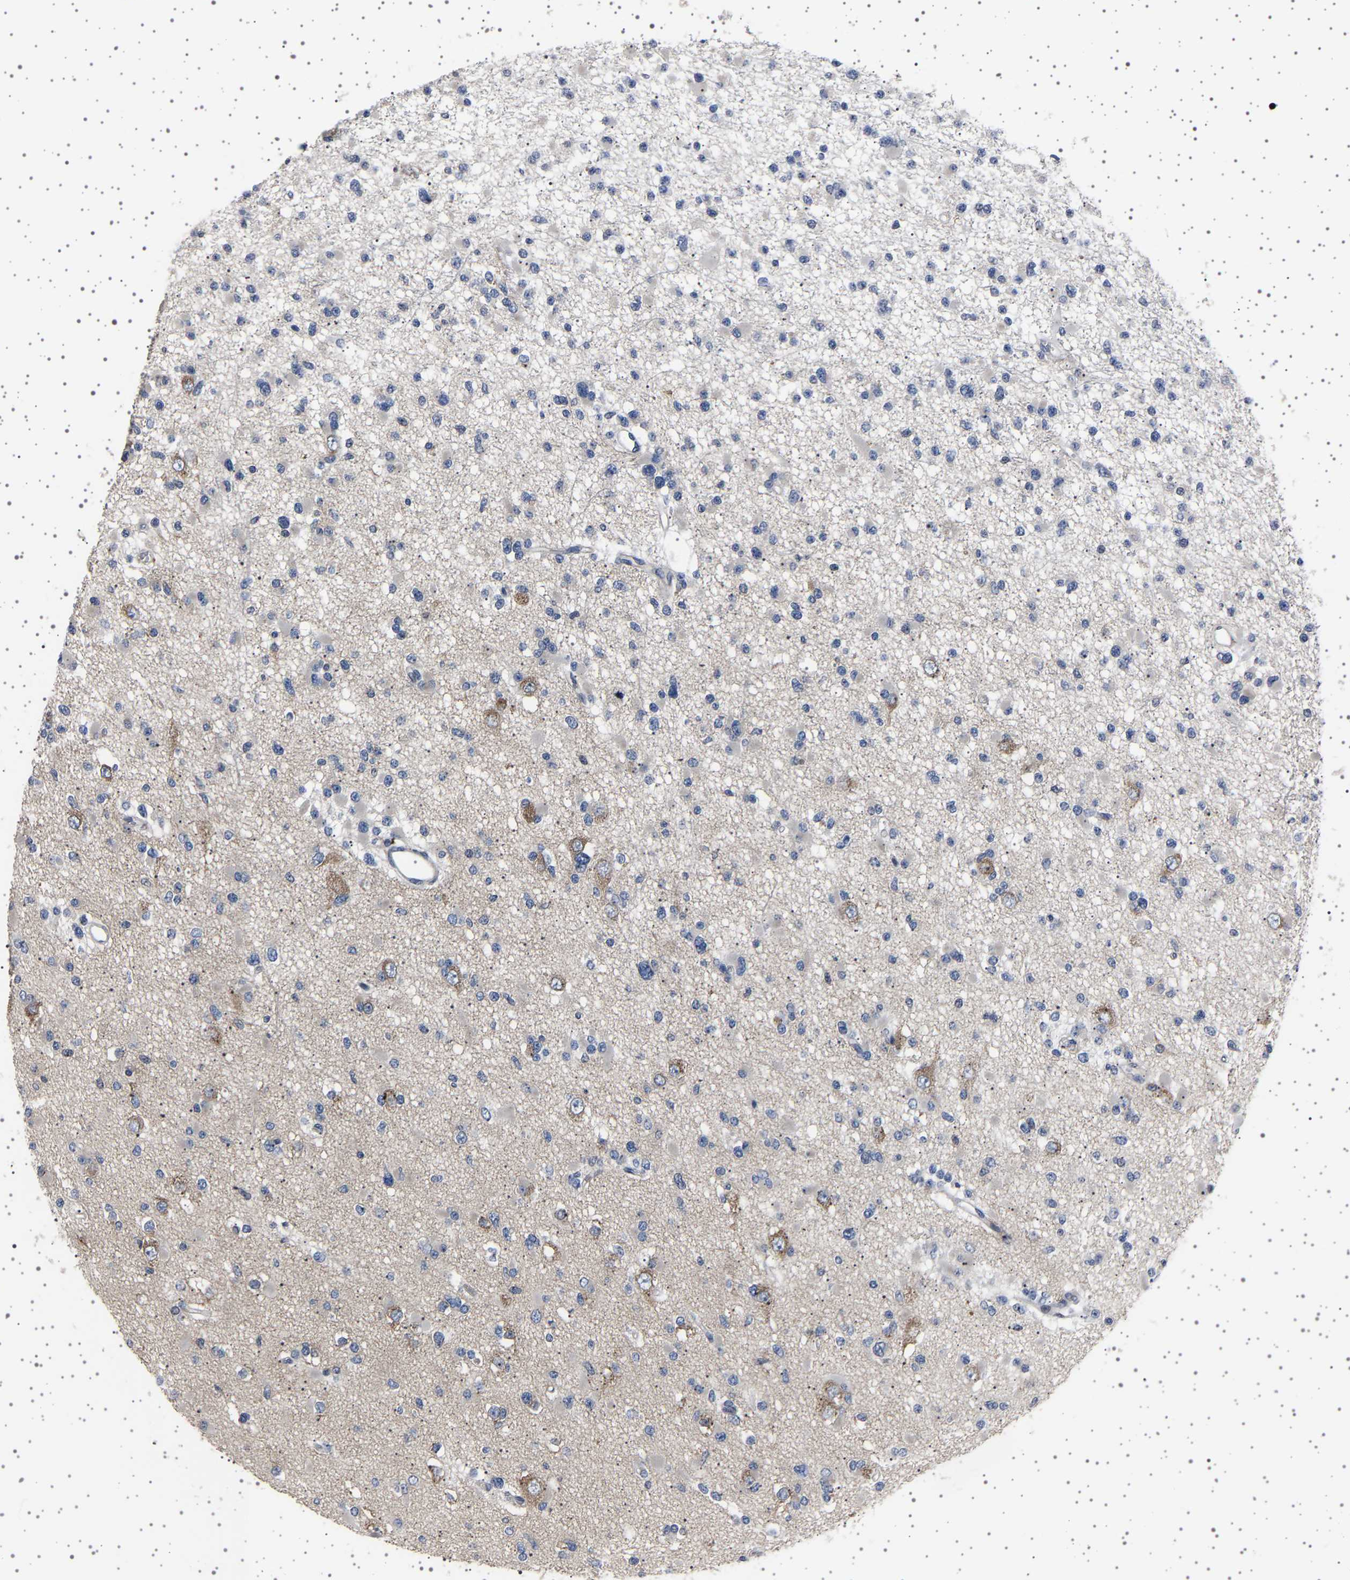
{"staining": {"intensity": "negative", "quantity": "none", "location": "none"}, "tissue": "glioma", "cell_type": "Tumor cells", "image_type": "cancer", "snomed": [{"axis": "morphology", "description": "Glioma, malignant, Low grade"}, {"axis": "topography", "description": "Brain"}], "caption": "Protein analysis of malignant glioma (low-grade) shows no significant expression in tumor cells.", "gene": "PAK5", "patient": {"sex": "female", "age": 22}}